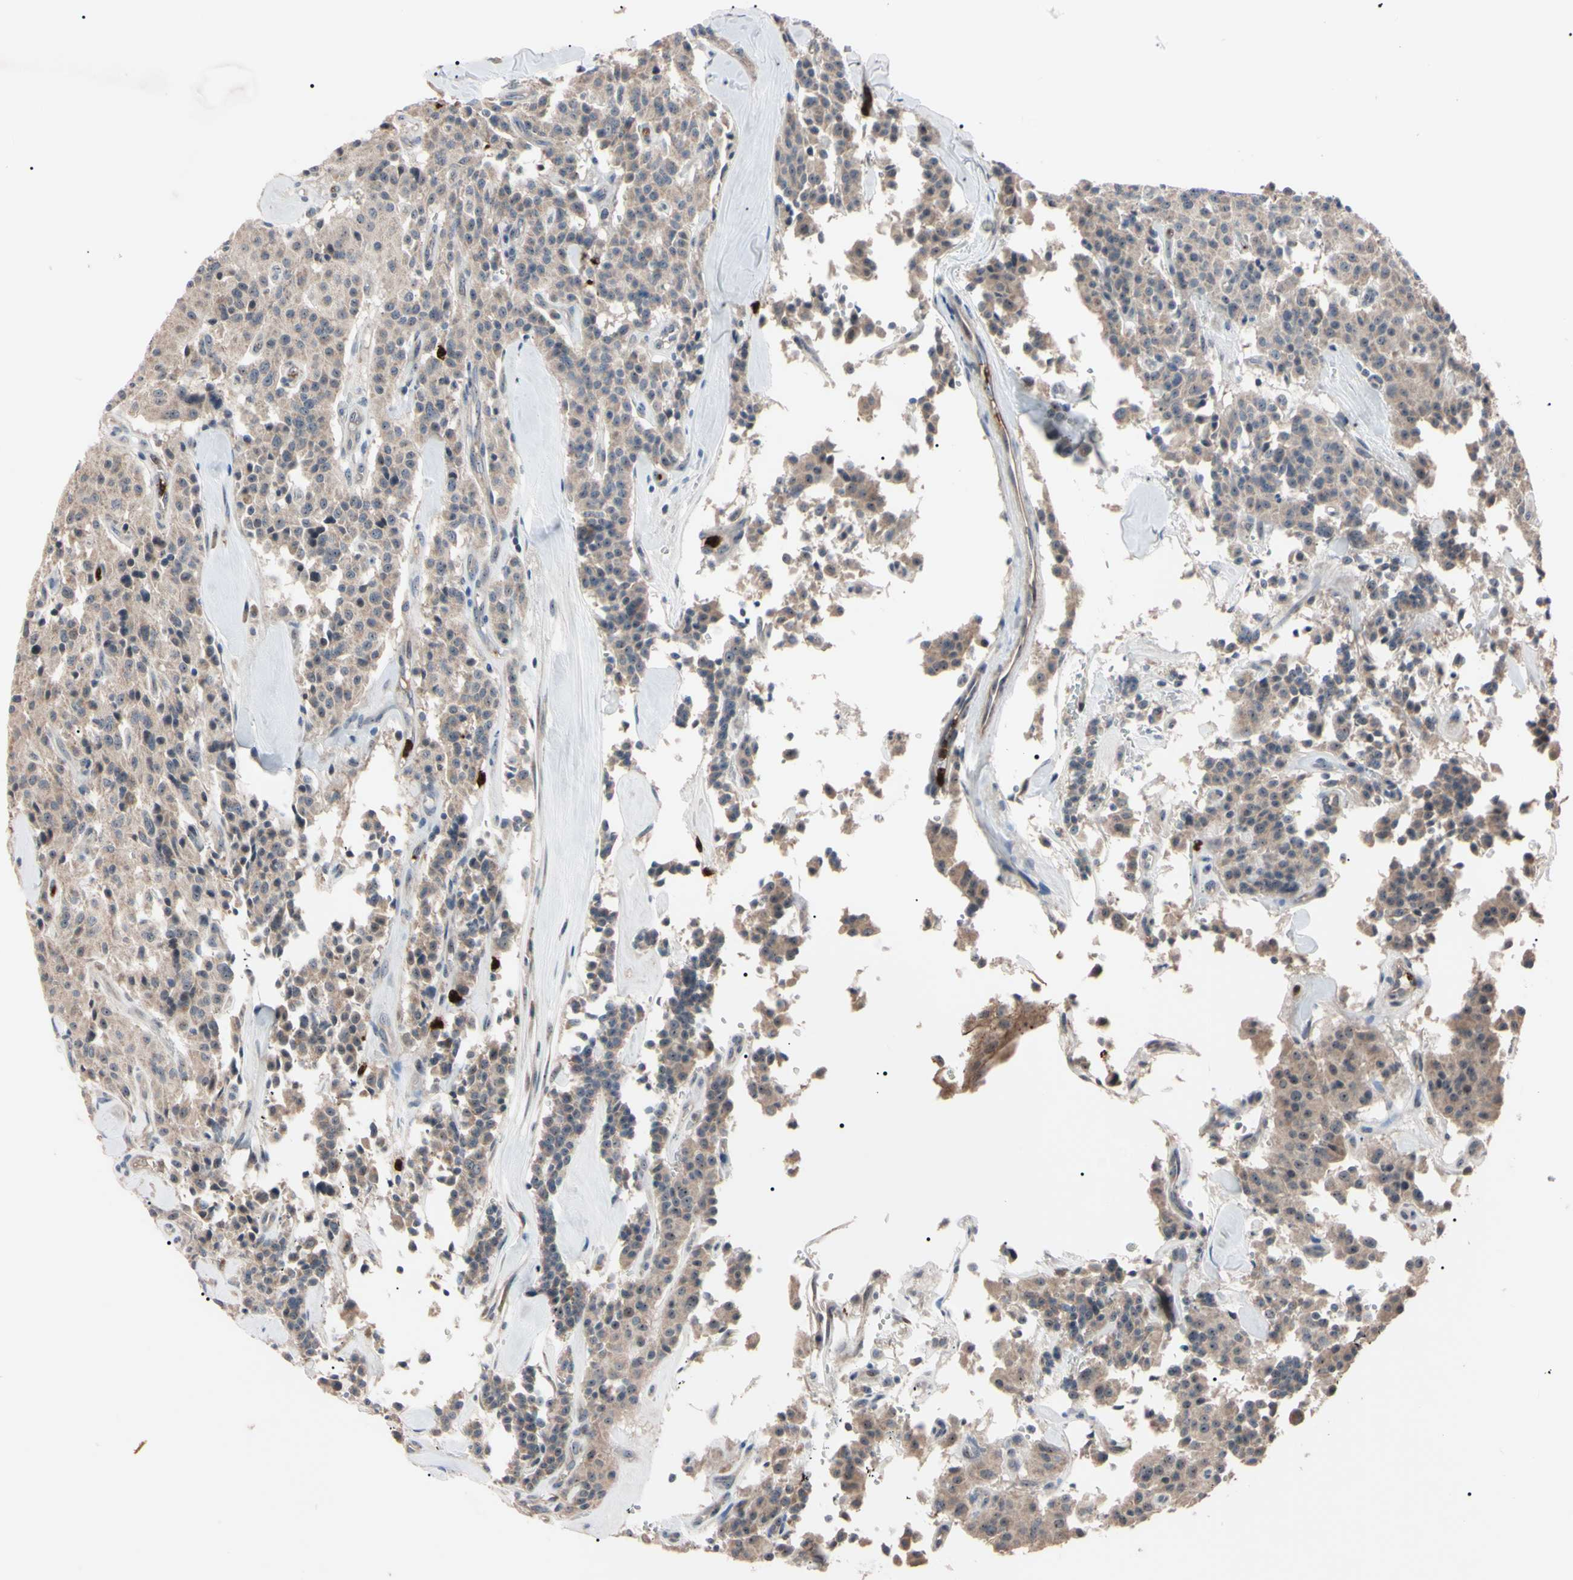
{"staining": {"intensity": "weak", "quantity": ">75%", "location": "cytoplasmic/membranous"}, "tissue": "carcinoid", "cell_type": "Tumor cells", "image_type": "cancer", "snomed": [{"axis": "morphology", "description": "Carcinoid, malignant, NOS"}, {"axis": "topography", "description": "Lung"}], "caption": "Protein staining of carcinoid (malignant) tissue displays weak cytoplasmic/membranous expression in approximately >75% of tumor cells. The staining is performed using DAB (3,3'-diaminobenzidine) brown chromogen to label protein expression. The nuclei are counter-stained blue using hematoxylin.", "gene": "TRAF5", "patient": {"sex": "male", "age": 30}}